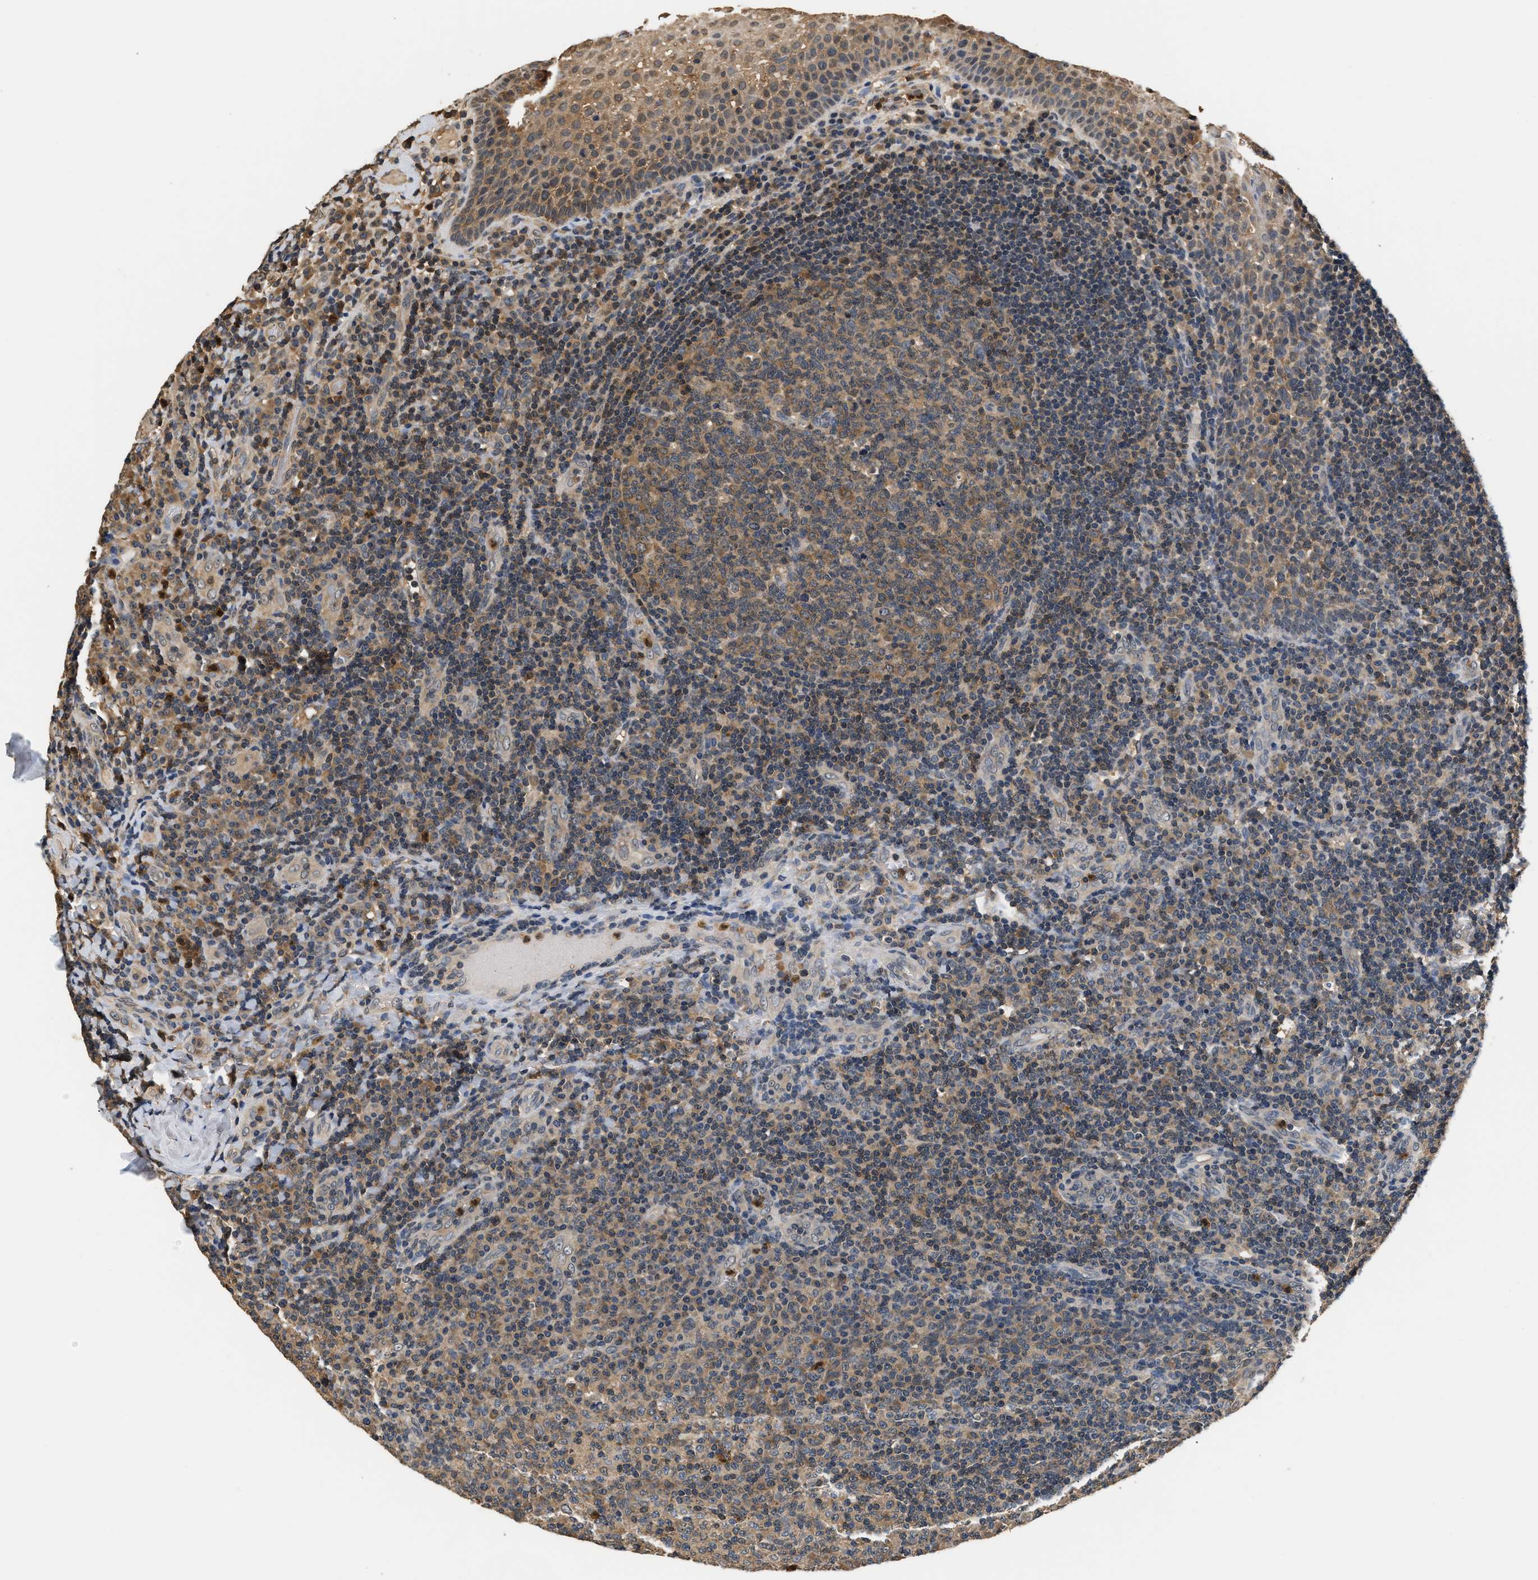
{"staining": {"intensity": "weak", "quantity": ">75%", "location": "cytoplasmic/membranous"}, "tissue": "tonsil", "cell_type": "Germinal center cells", "image_type": "normal", "snomed": [{"axis": "morphology", "description": "Normal tissue, NOS"}, {"axis": "topography", "description": "Tonsil"}], "caption": "Tonsil stained for a protein demonstrates weak cytoplasmic/membranous positivity in germinal center cells.", "gene": "GPI", "patient": {"sex": "male", "age": 17}}